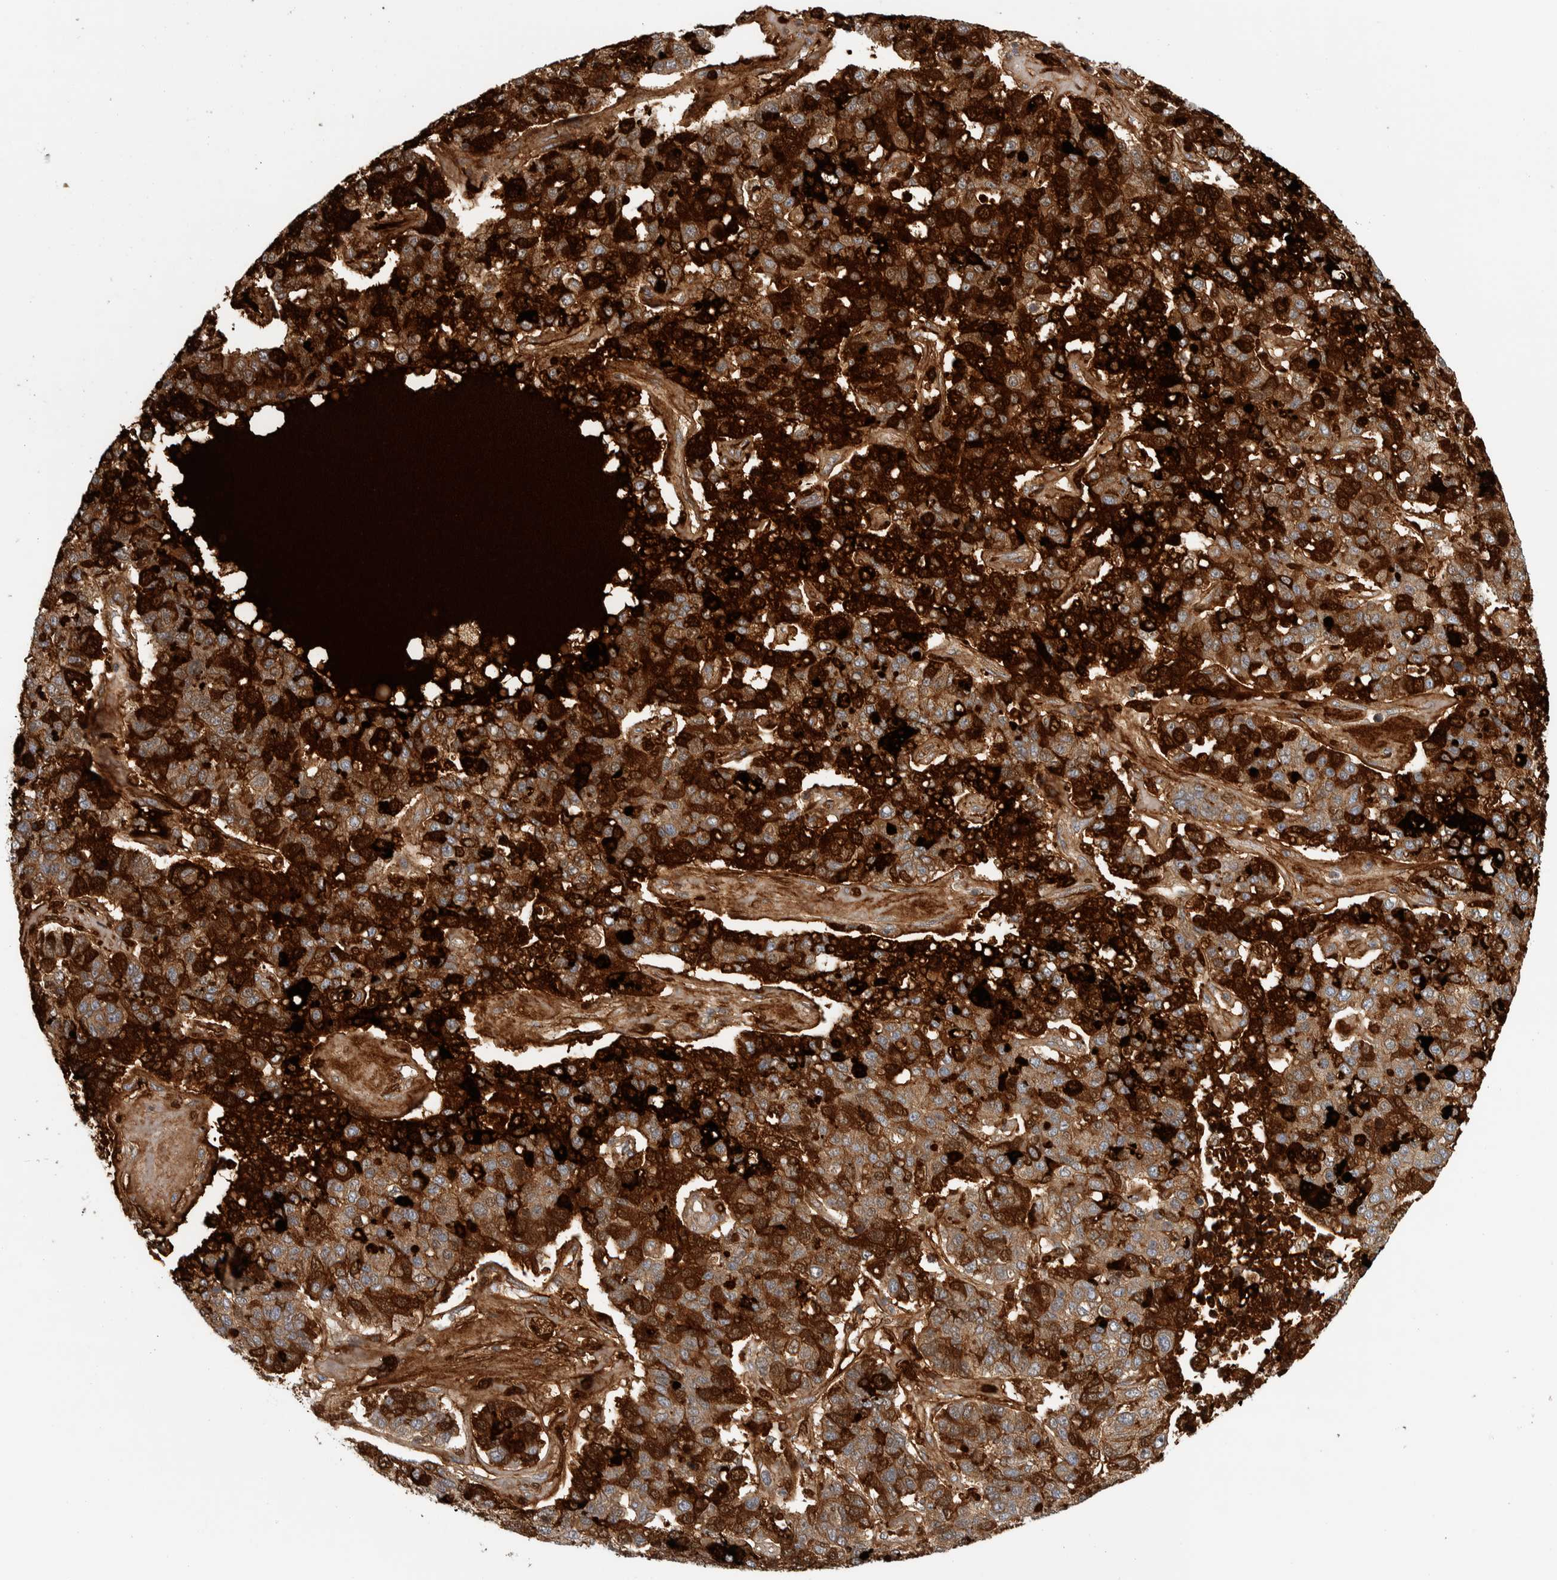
{"staining": {"intensity": "strong", "quantity": "25%-75%", "location": "cytoplasmic/membranous"}, "tissue": "pancreatic cancer", "cell_type": "Tumor cells", "image_type": "cancer", "snomed": [{"axis": "morphology", "description": "Adenocarcinoma, NOS"}, {"axis": "topography", "description": "Pancreas"}], "caption": "This is an image of immunohistochemistry staining of pancreatic adenocarcinoma, which shows strong positivity in the cytoplasmic/membranous of tumor cells.", "gene": "AFP", "patient": {"sex": "female", "age": 61}}